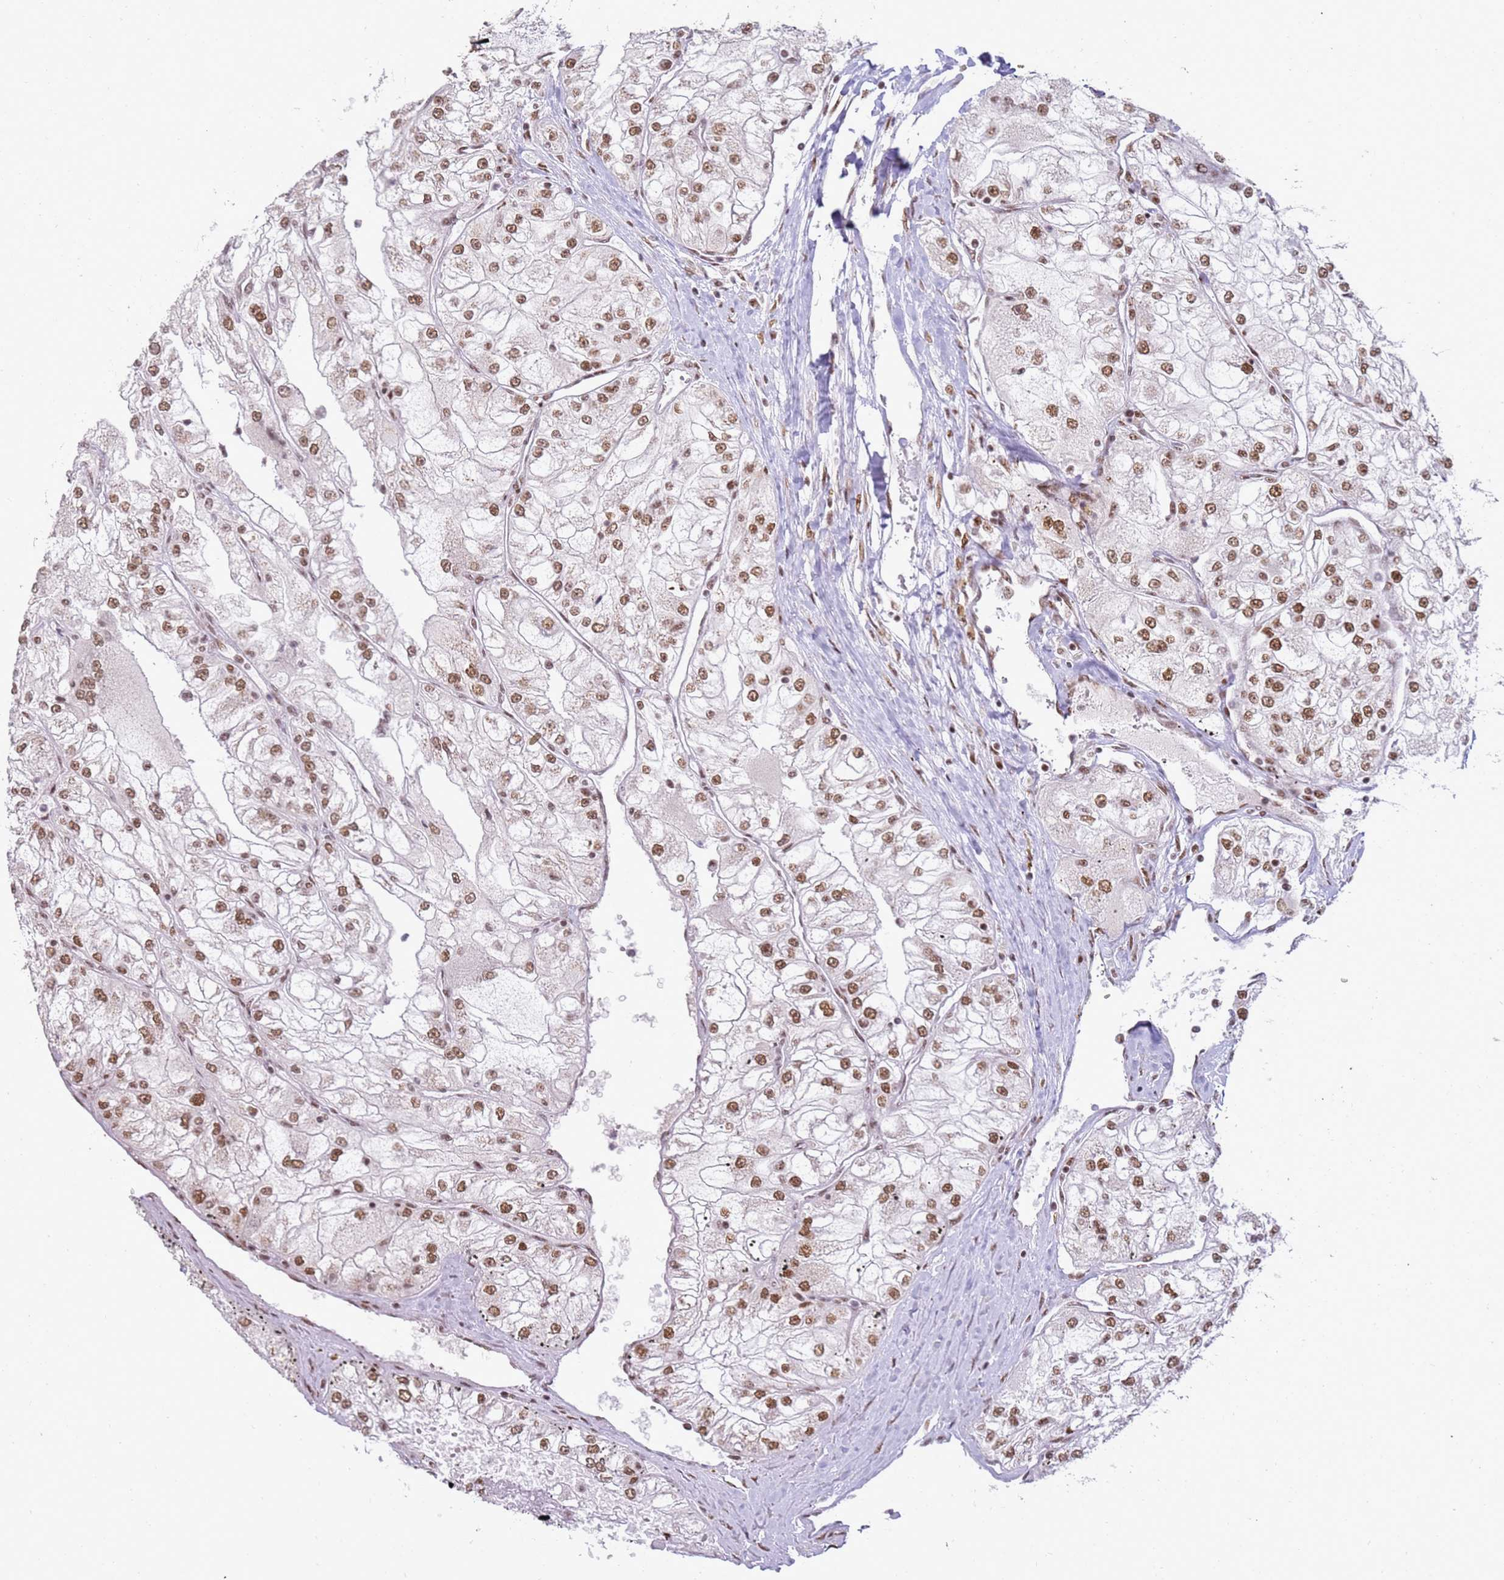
{"staining": {"intensity": "strong", "quantity": "25%-75%", "location": "nuclear"}, "tissue": "renal cancer", "cell_type": "Tumor cells", "image_type": "cancer", "snomed": [{"axis": "morphology", "description": "Adenocarcinoma, NOS"}, {"axis": "topography", "description": "Kidney"}], "caption": "Adenocarcinoma (renal) tissue displays strong nuclear positivity in about 25%-75% of tumor cells (DAB (3,3'-diaminobenzidine) IHC, brown staining for protein, blue staining for nuclei).", "gene": "TENT4A", "patient": {"sex": "female", "age": 72}}